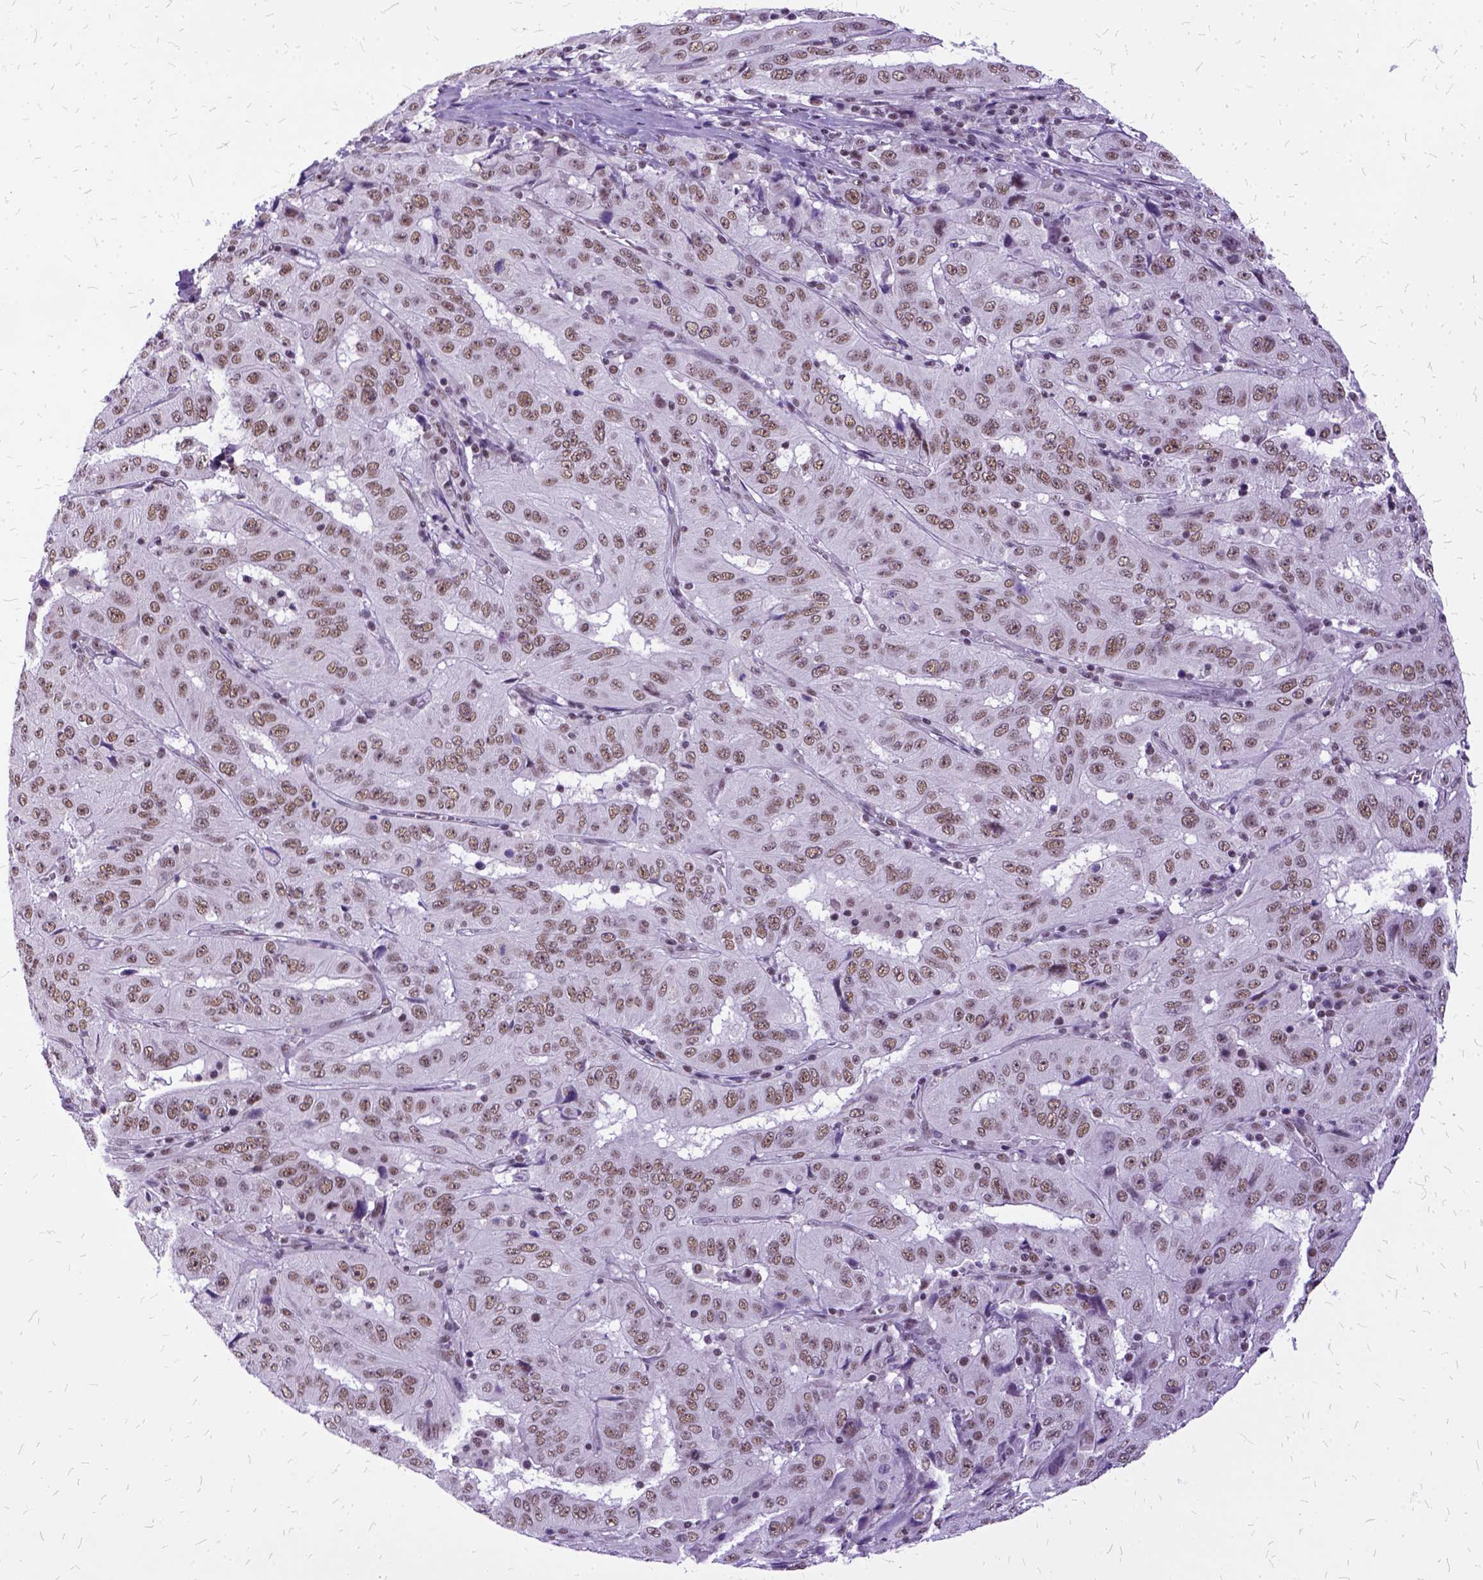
{"staining": {"intensity": "moderate", "quantity": ">75%", "location": "nuclear"}, "tissue": "pancreatic cancer", "cell_type": "Tumor cells", "image_type": "cancer", "snomed": [{"axis": "morphology", "description": "Adenocarcinoma, NOS"}, {"axis": "topography", "description": "Pancreas"}], "caption": "Moderate nuclear expression is seen in approximately >75% of tumor cells in pancreatic adenocarcinoma.", "gene": "SETD1A", "patient": {"sex": "male", "age": 63}}